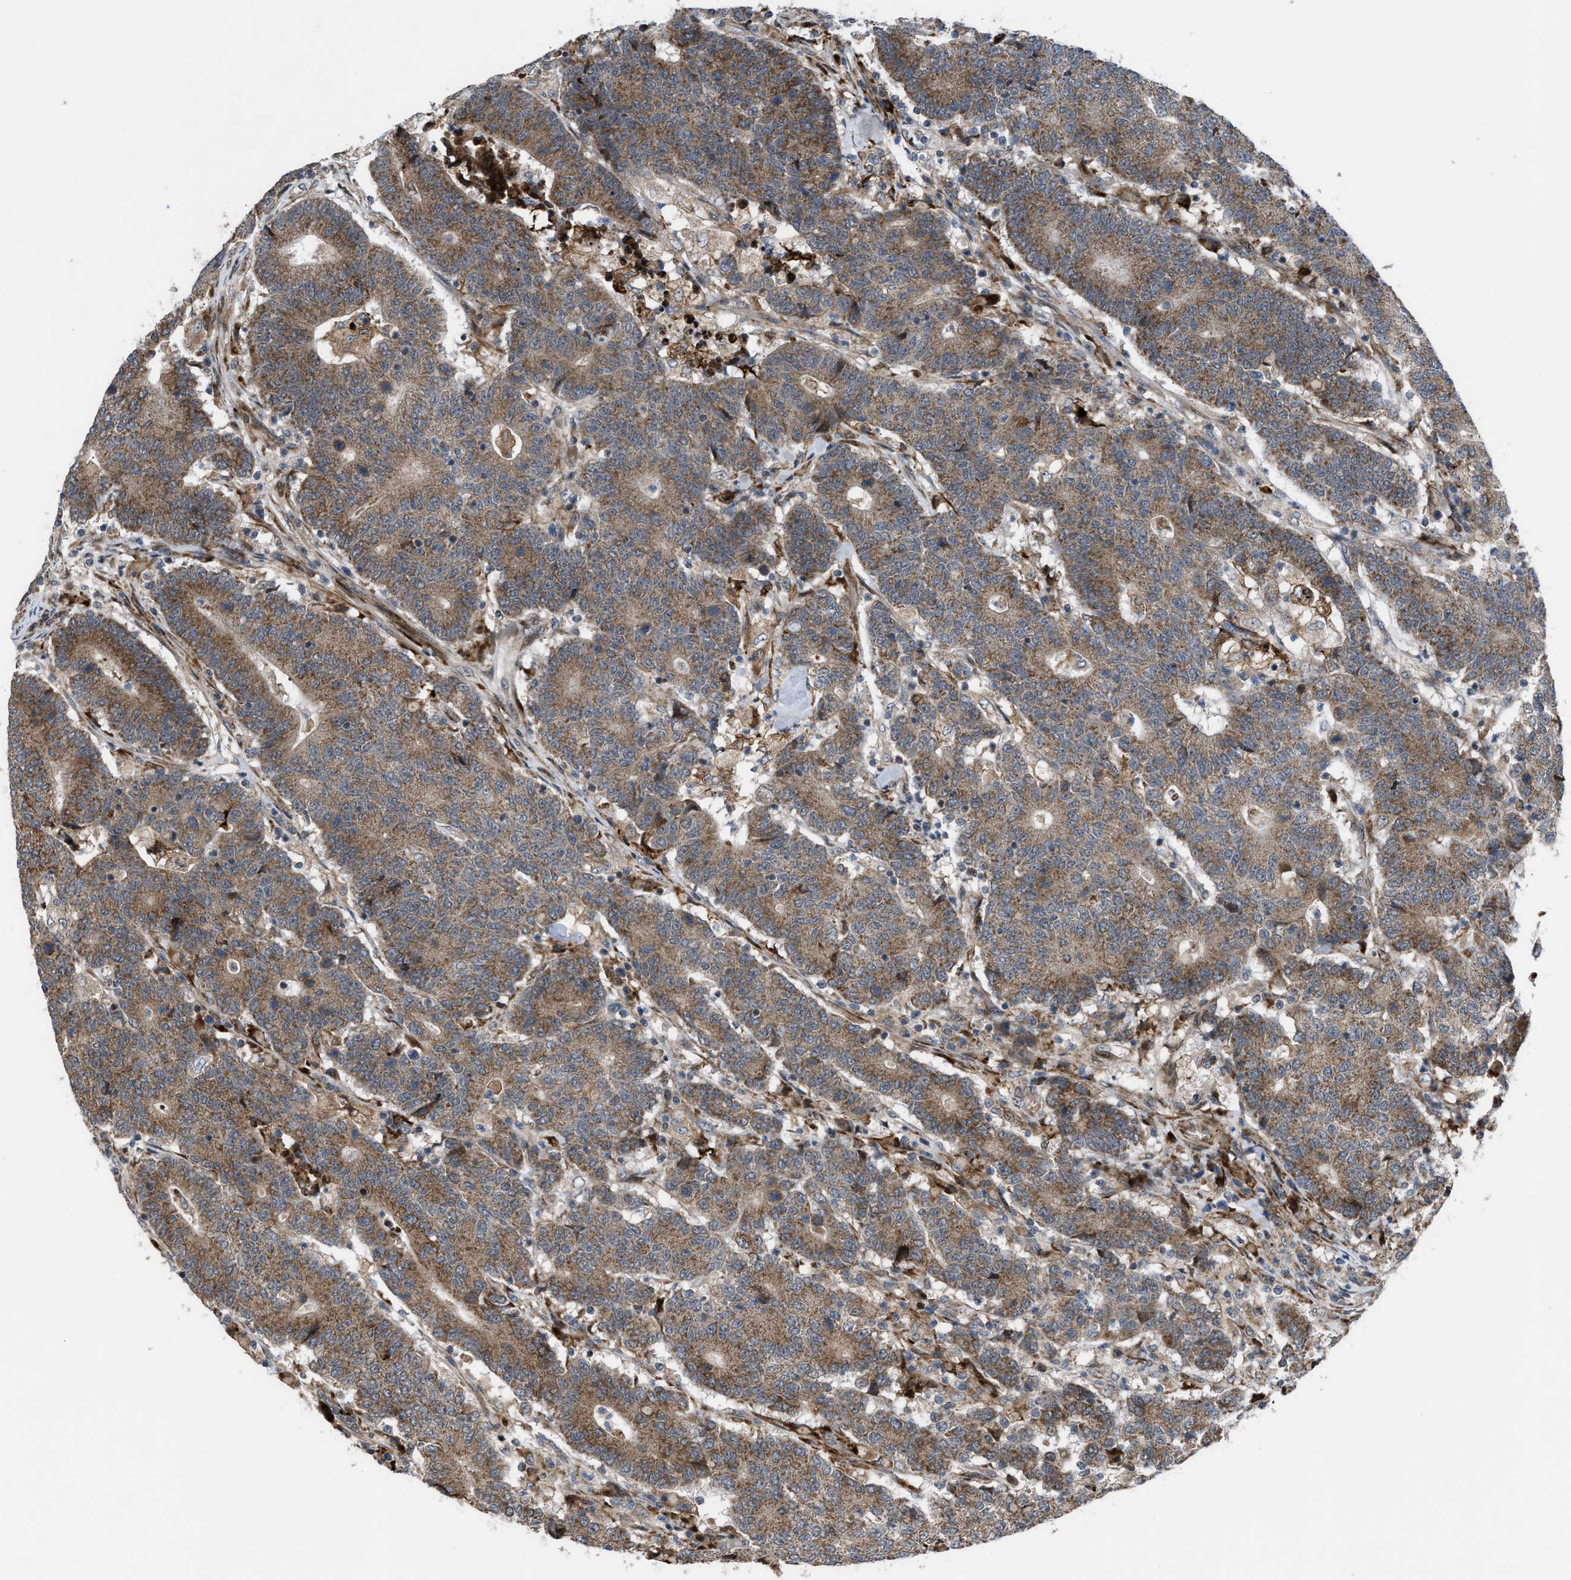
{"staining": {"intensity": "moderate", "quantity": ">75%", "location": "cytoplasmic/membranous"}, "tissue": "colorectal cancer", "cell_type": "Tumor cells", "image_type": "cancer", "snomed": [{"axis": "morphology", "description": "Normal tissue, NOS"}, {"axis": "morphology", "description": "Adenocarcinoma, NOS"}, {"axis": "topography", "description": "Colon"}], "caption": "Protein expression analysis of adenocarcinoma (colorectal) reveals moderate cytoplasmic/membranous positivity in approximately >75% of tumor cells.", "gene": "AP3M2", "patient": {"sex": "female", "age": 75}}